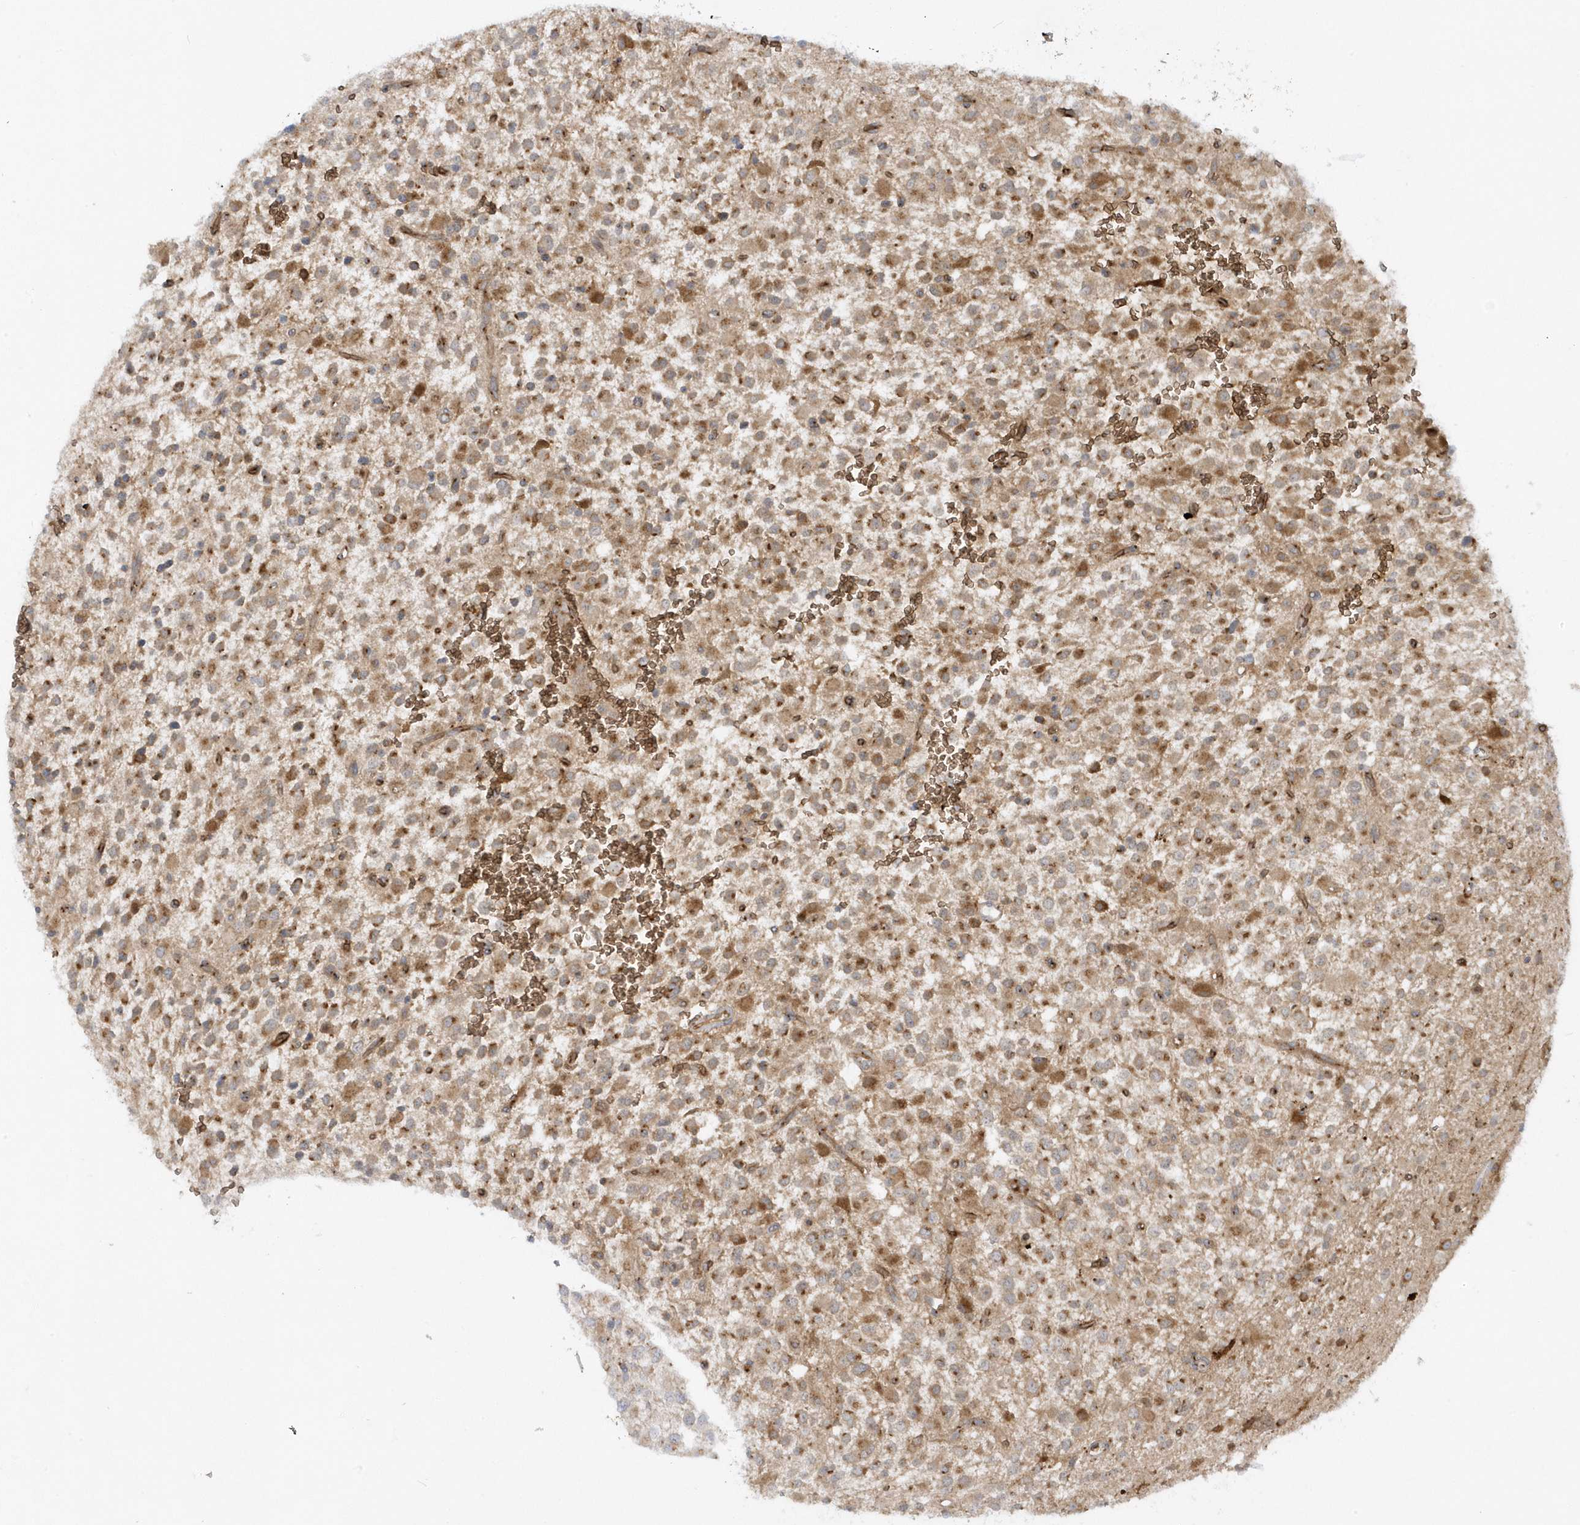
{"staining": {"intensity": "moderate", "quantity": ">75%", "location": "cytoplasmic/membranous"}, "tissue": "glioma", "cell_type": "Tumor cells", "image_type": "cancer", "snomed": [{"axis": "morphology", "description": "Glioma, malignant, High grade"}, {"axis": "topography", "description": "Brain"}], "caption": "IHC of human glioma demonstrates medium levels of moderate cytoplasmic/membranous positivity in approximately >75% of tumor cells.", "gene": "RPP40", "patient": {"sex": "male", "age": 34}}